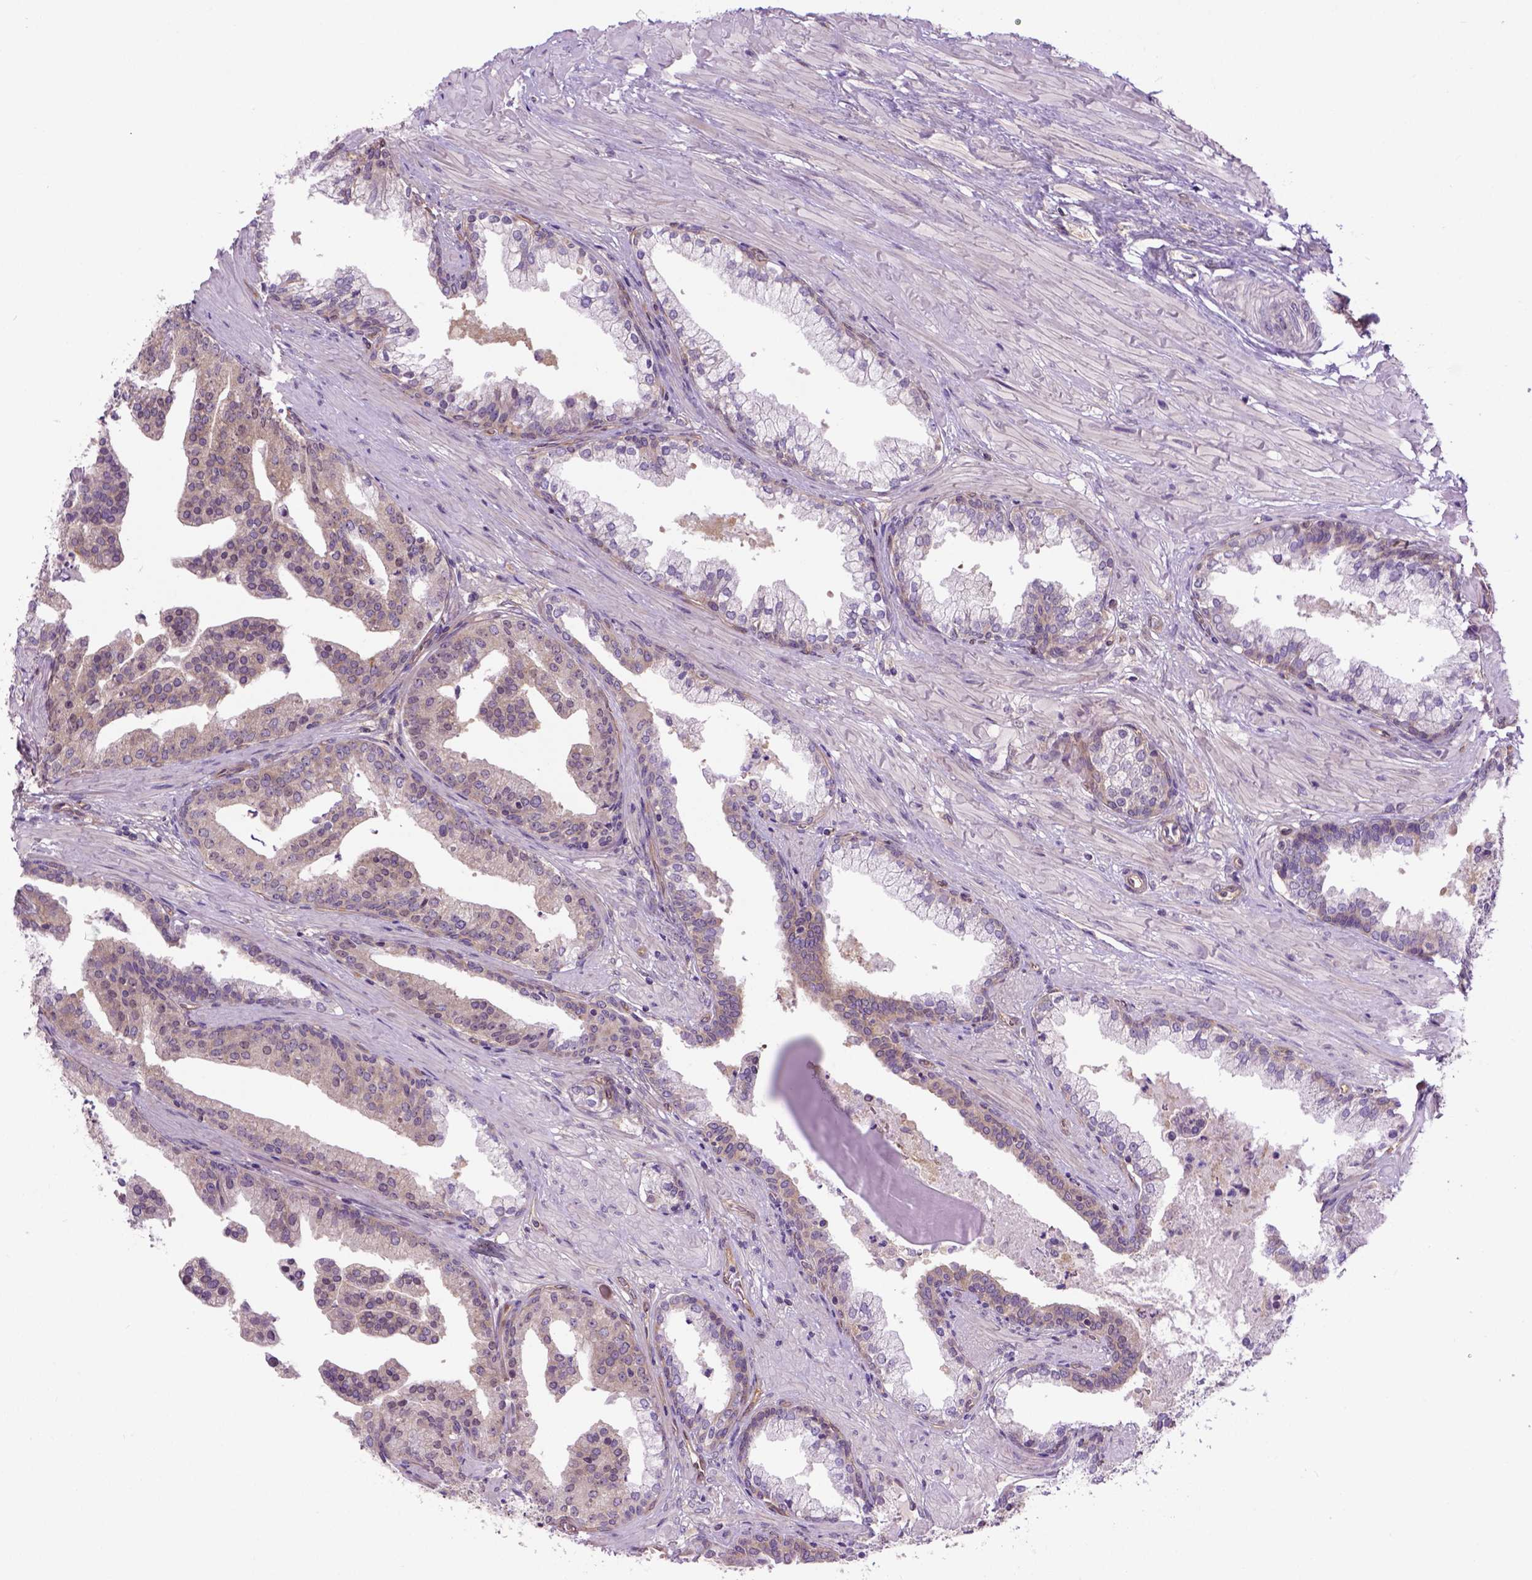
{"staining": {"intensity": "weak", "quantity": ">75%", "location": "cytoplasmic/membranous"}, "tissue": "prostate cancer", "cell_type": "Tumor cells", "image_type": "cancer", "snomed": [{"axis": "morphology", "description": "Adenocarcinoma, NOS"}, {"axis": "topography", "description": "Prostate and seminal vesicle, NOS"}, {"axis": "topography", "description": "Prostate"}], "caption": "High-power microscopy captured an IHC photomicrograph of prostate cancer (adenocarcinoma), revealing weak cytoplasmic/membranous expression in approximately >75% of tumor cells.", "gene": "CASKIN2", "patient": {"sex": "male", "age": 44}}